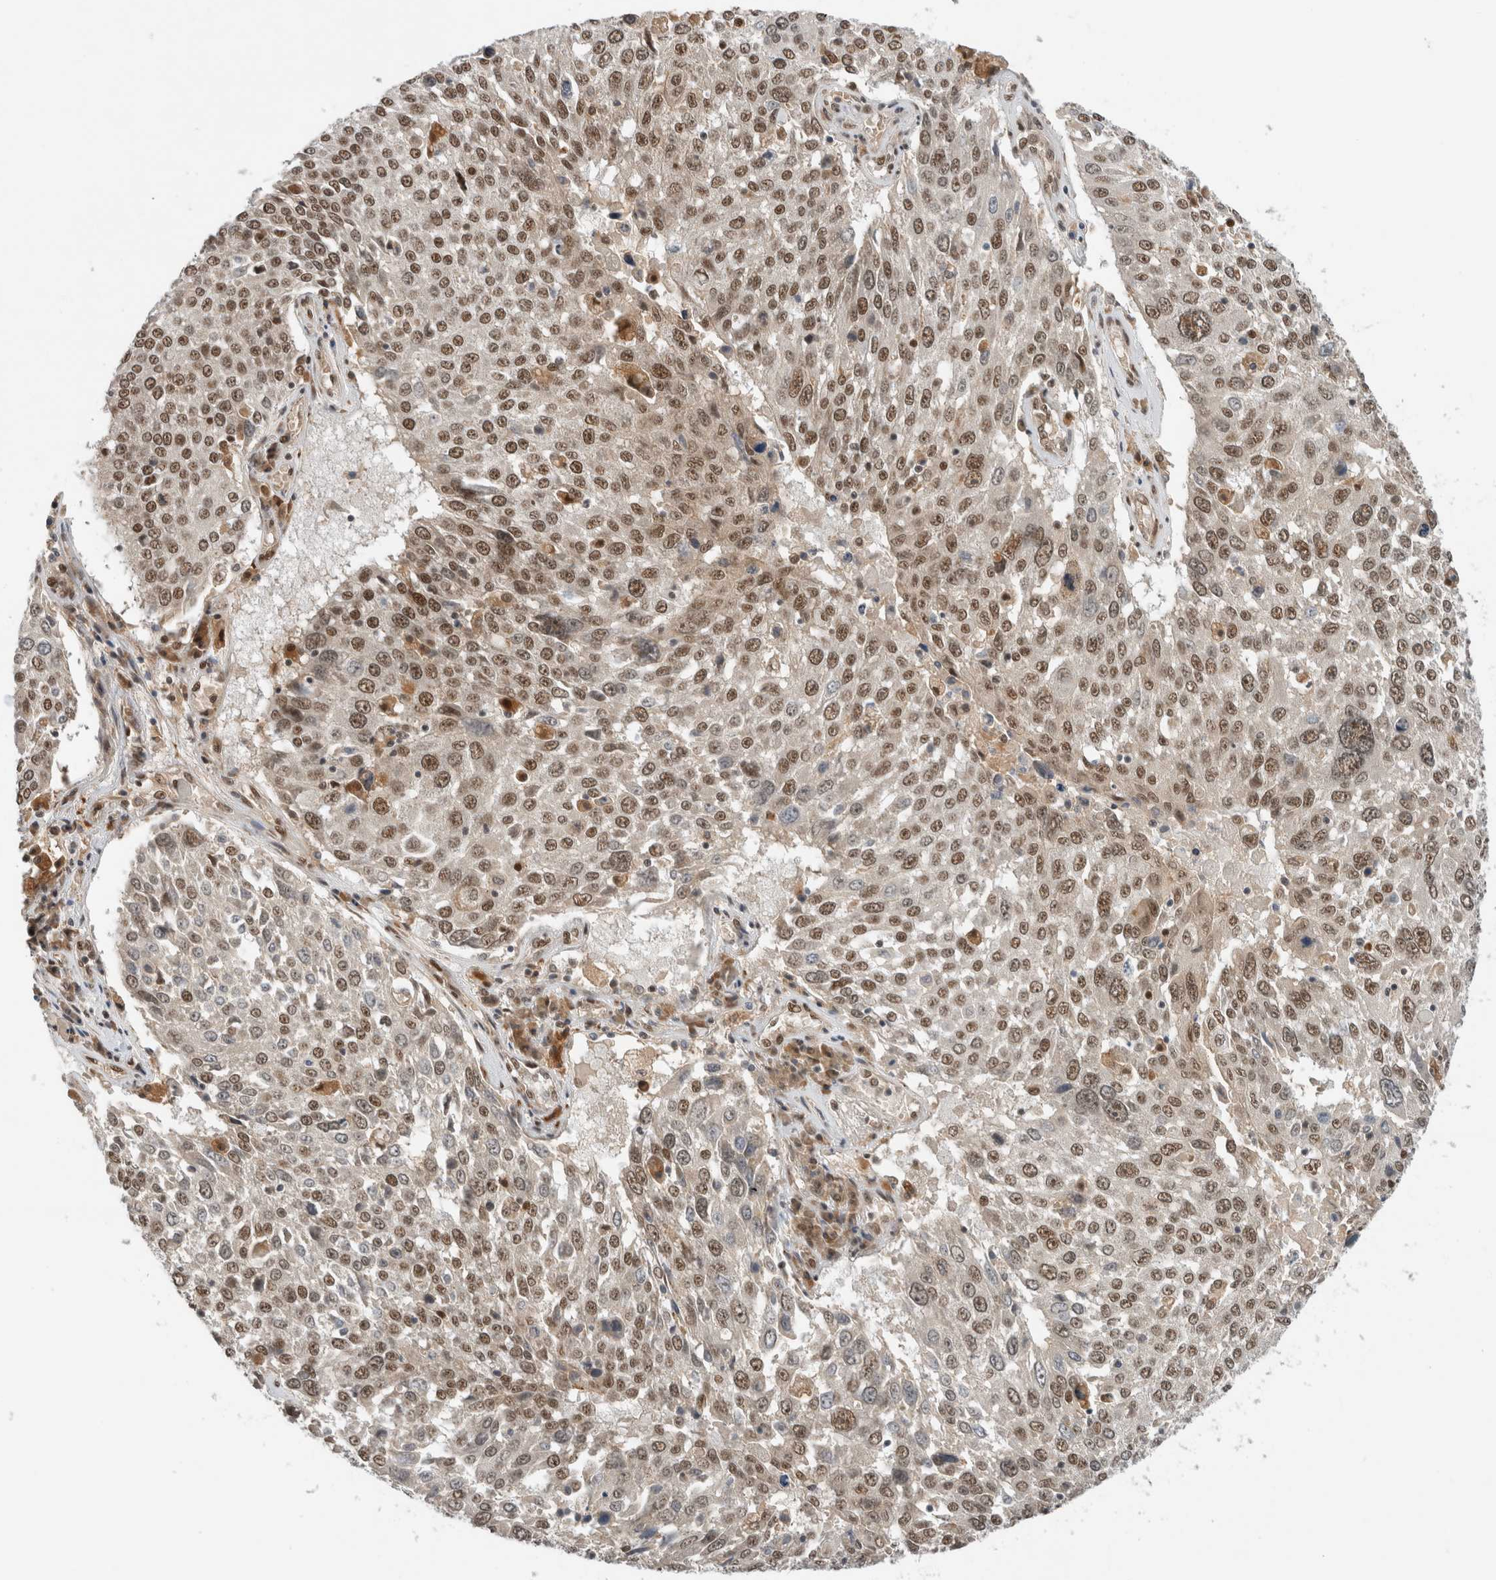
{"staining": {"intensity": "moderate", "quantity": ">75%", "location": "nuclear"}, "tissue": "lung cancer", "cell_type": "Tumor cells", "image_type": "cancer", "snomed": [{"axis": "morphology", "description": "Squamous cell carcinoma, NOS"}, {"axis": "topography", "description": "Lung"}], "caption": "A brown stain labels moderate nuclear positivity of a protein in lung cancer tumor cells.", "gene": "NCAPG2", "patient": {"sex": "male", "age": 65}}